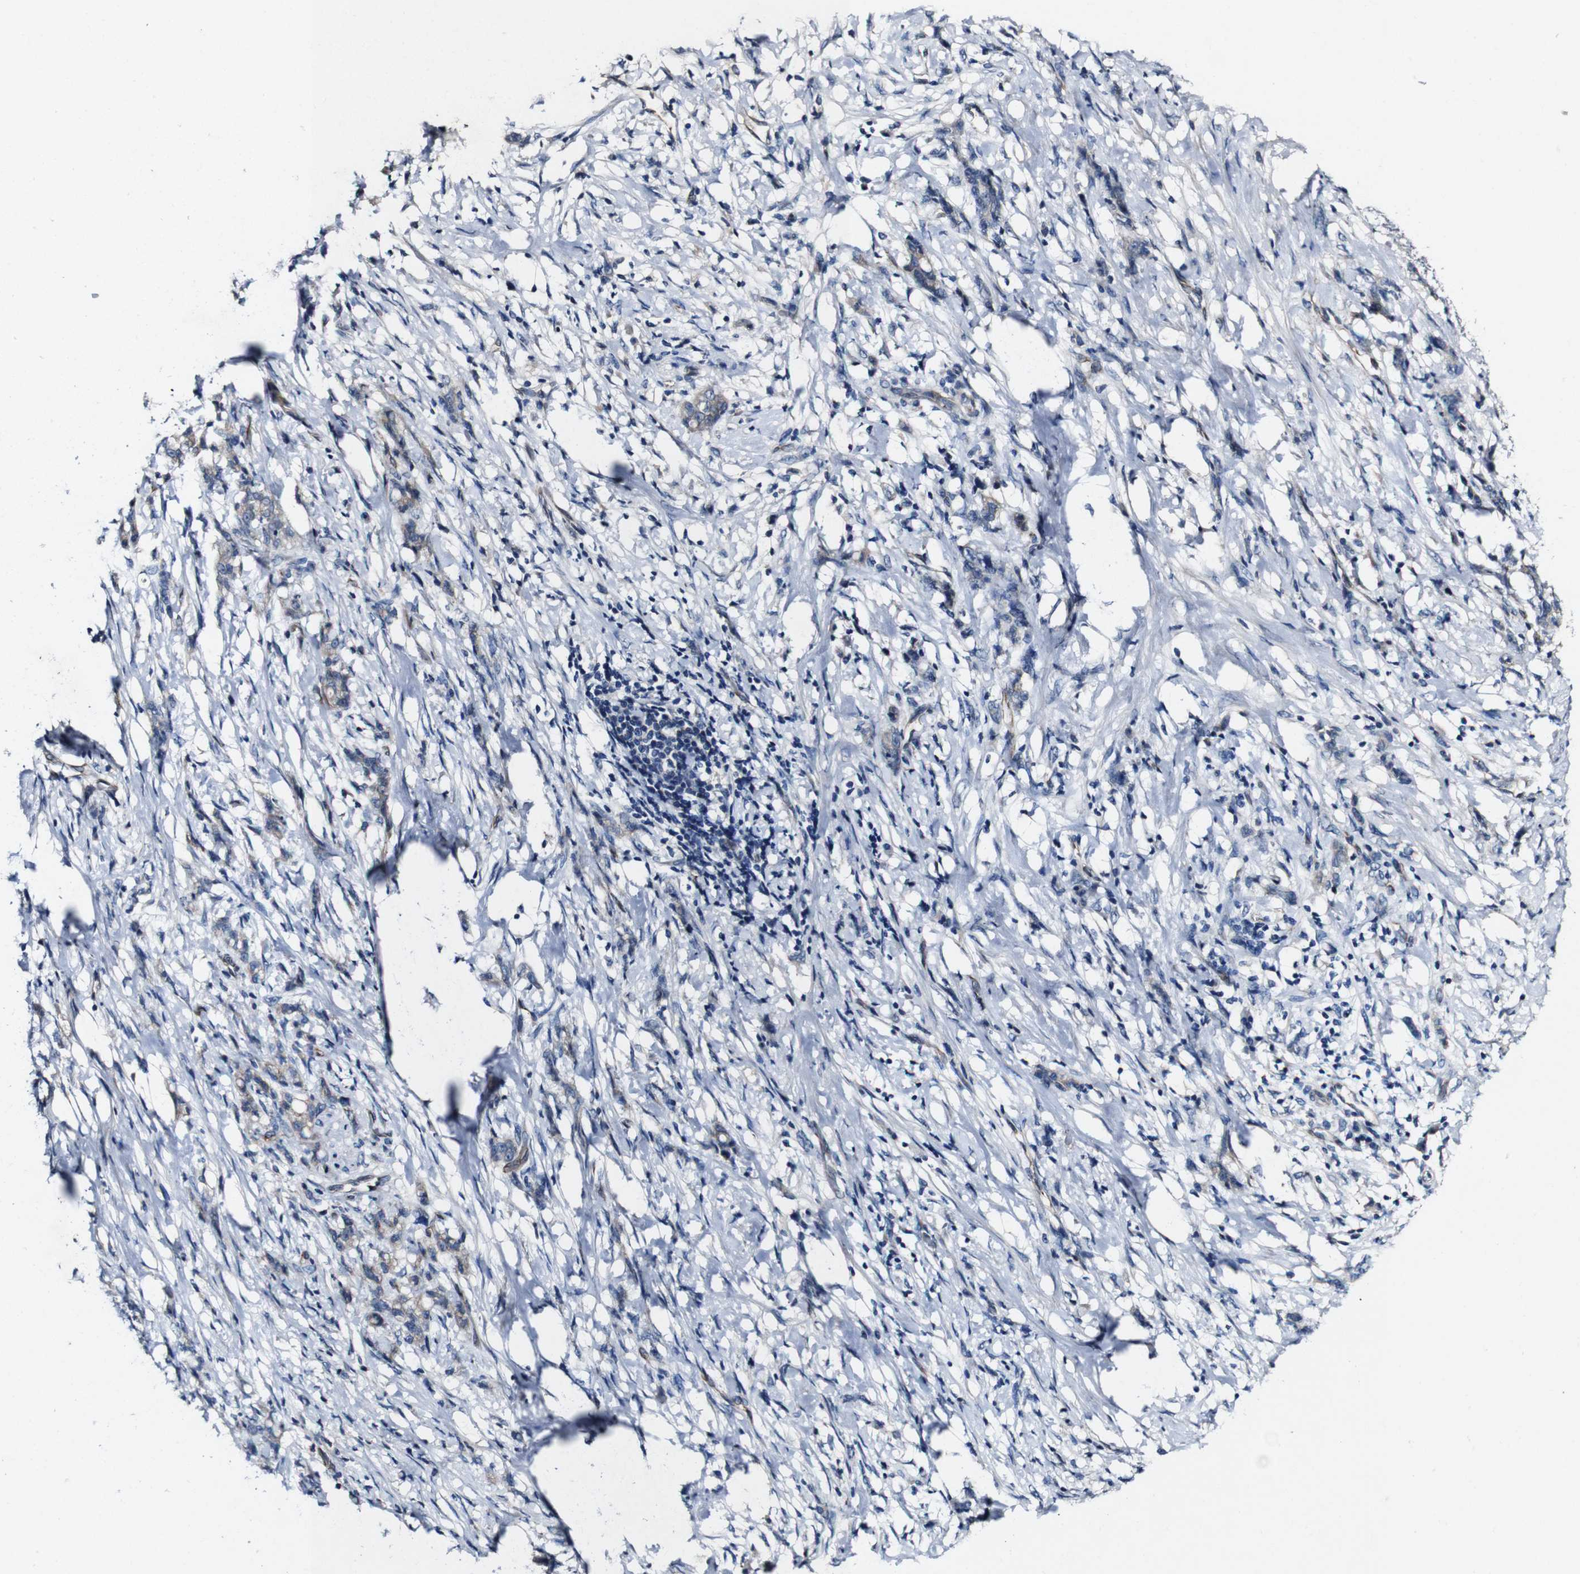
{"staining": {"intensity": "weak", "quantity": "<25%", "location": "cytoplasmic/membranous"}, "tissue": "stomach cancer", "cell_type": "Tumor cells", "image_type": "cancer", "snomed": [{"axis": "morphology", "description": "Adenocarcinoma, NOS"}, {"axis": "topography", "description": "Stomach, lower"}], "caption": "Stomach cancer (adenocarcinoma) stained for a protein using immunohistochemistry (IHC) reveals no positivity tumor cells.", "gene": "GRAMD1A", "patient": {"sex": "male", "age": 88}}